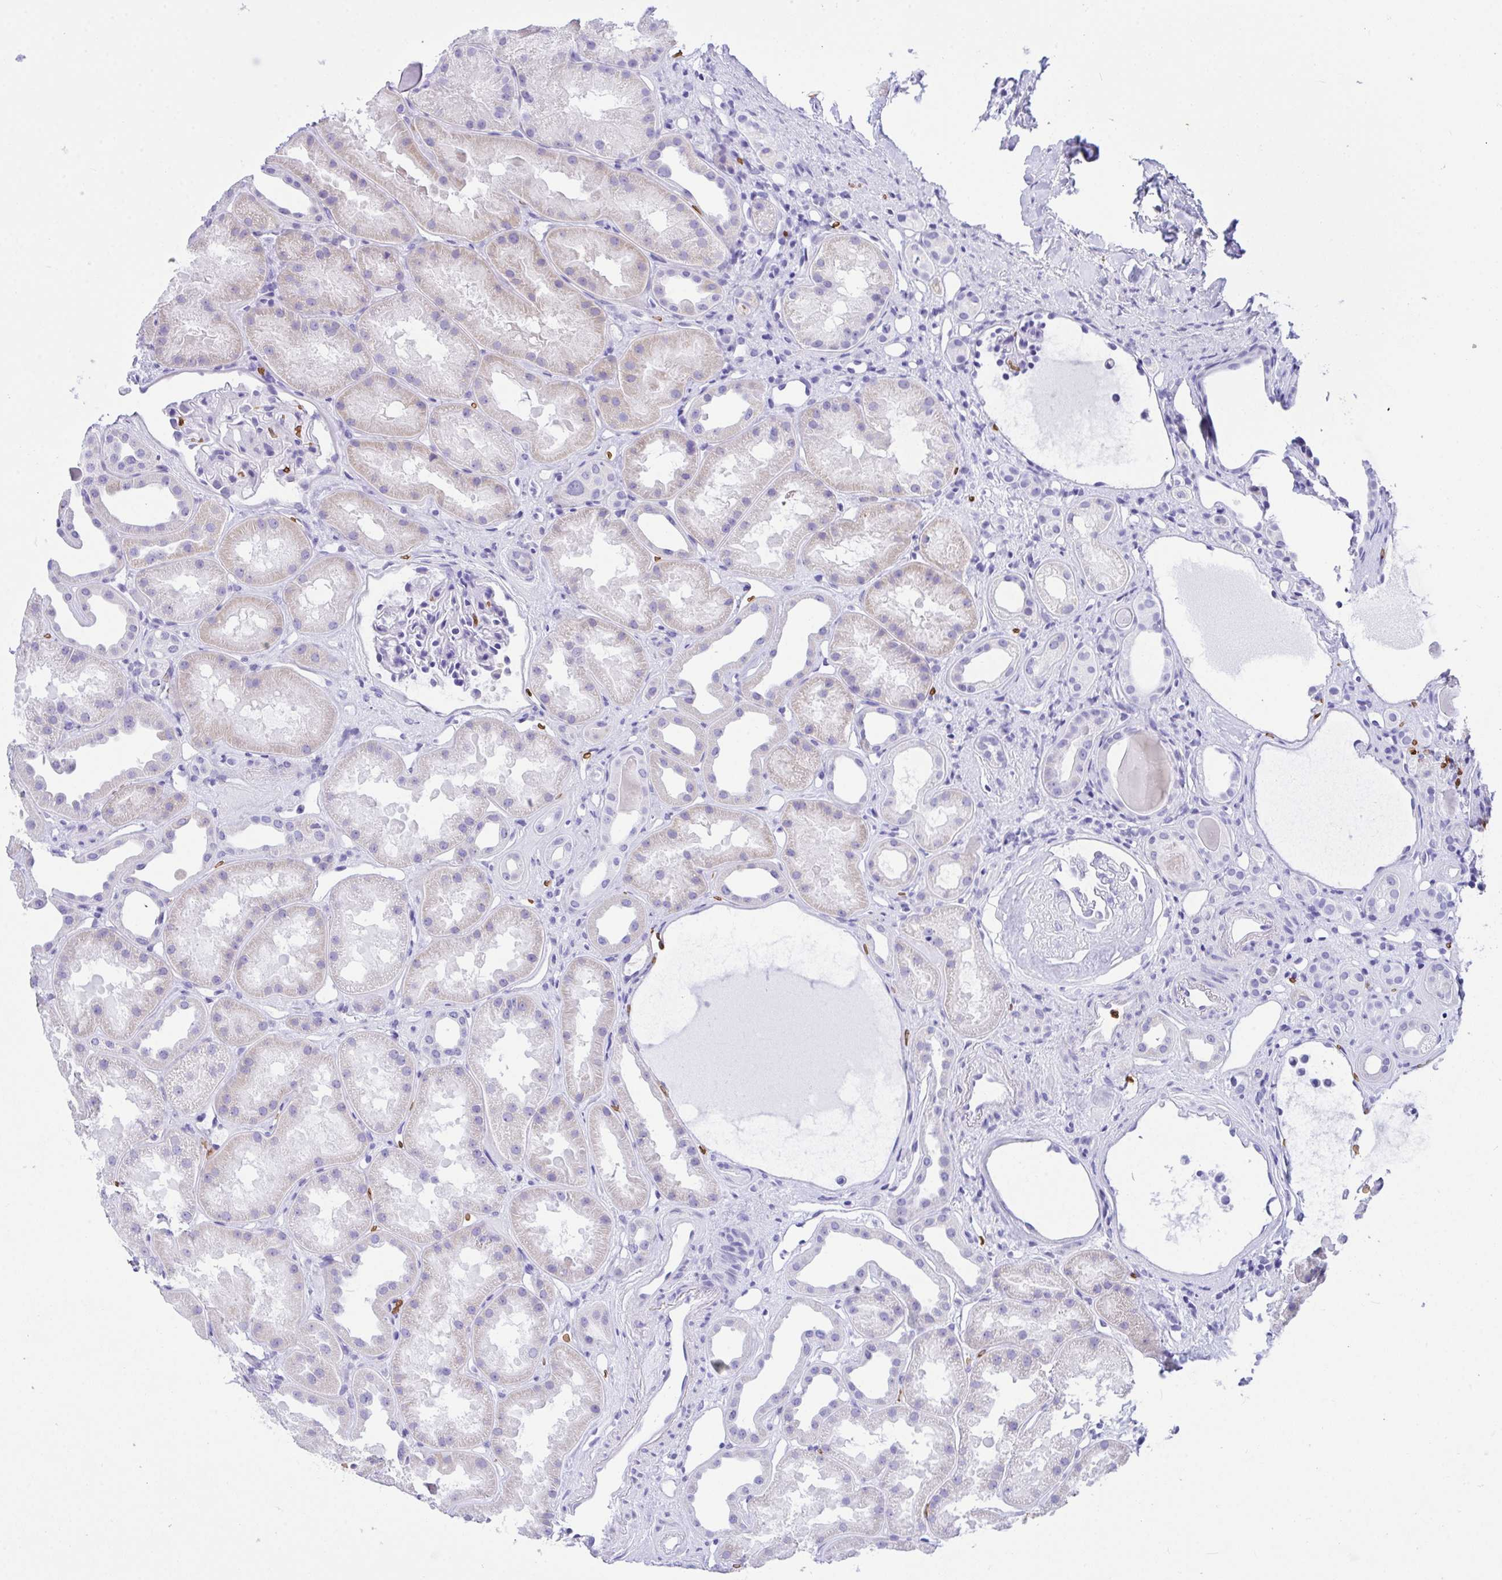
{"staining": {"intensity": "negative", "quantity": "none", "location": "none"}, "tissue": "kidney", "cell_type": "Cells in glomeruli", "image_type": "normal", "snomed": [{"axis": "morphology", "description": "Normal tissue, NOS"}, {"axis": "topography", "description": "Kidney"}], "caption": "Cells in glomeruli show no significant expression in normal kidney. (DAB immunohistochemistry (IHC), high magnification).", "gene": "ANK1", "patient": {"sex": "male", "age": 61}}